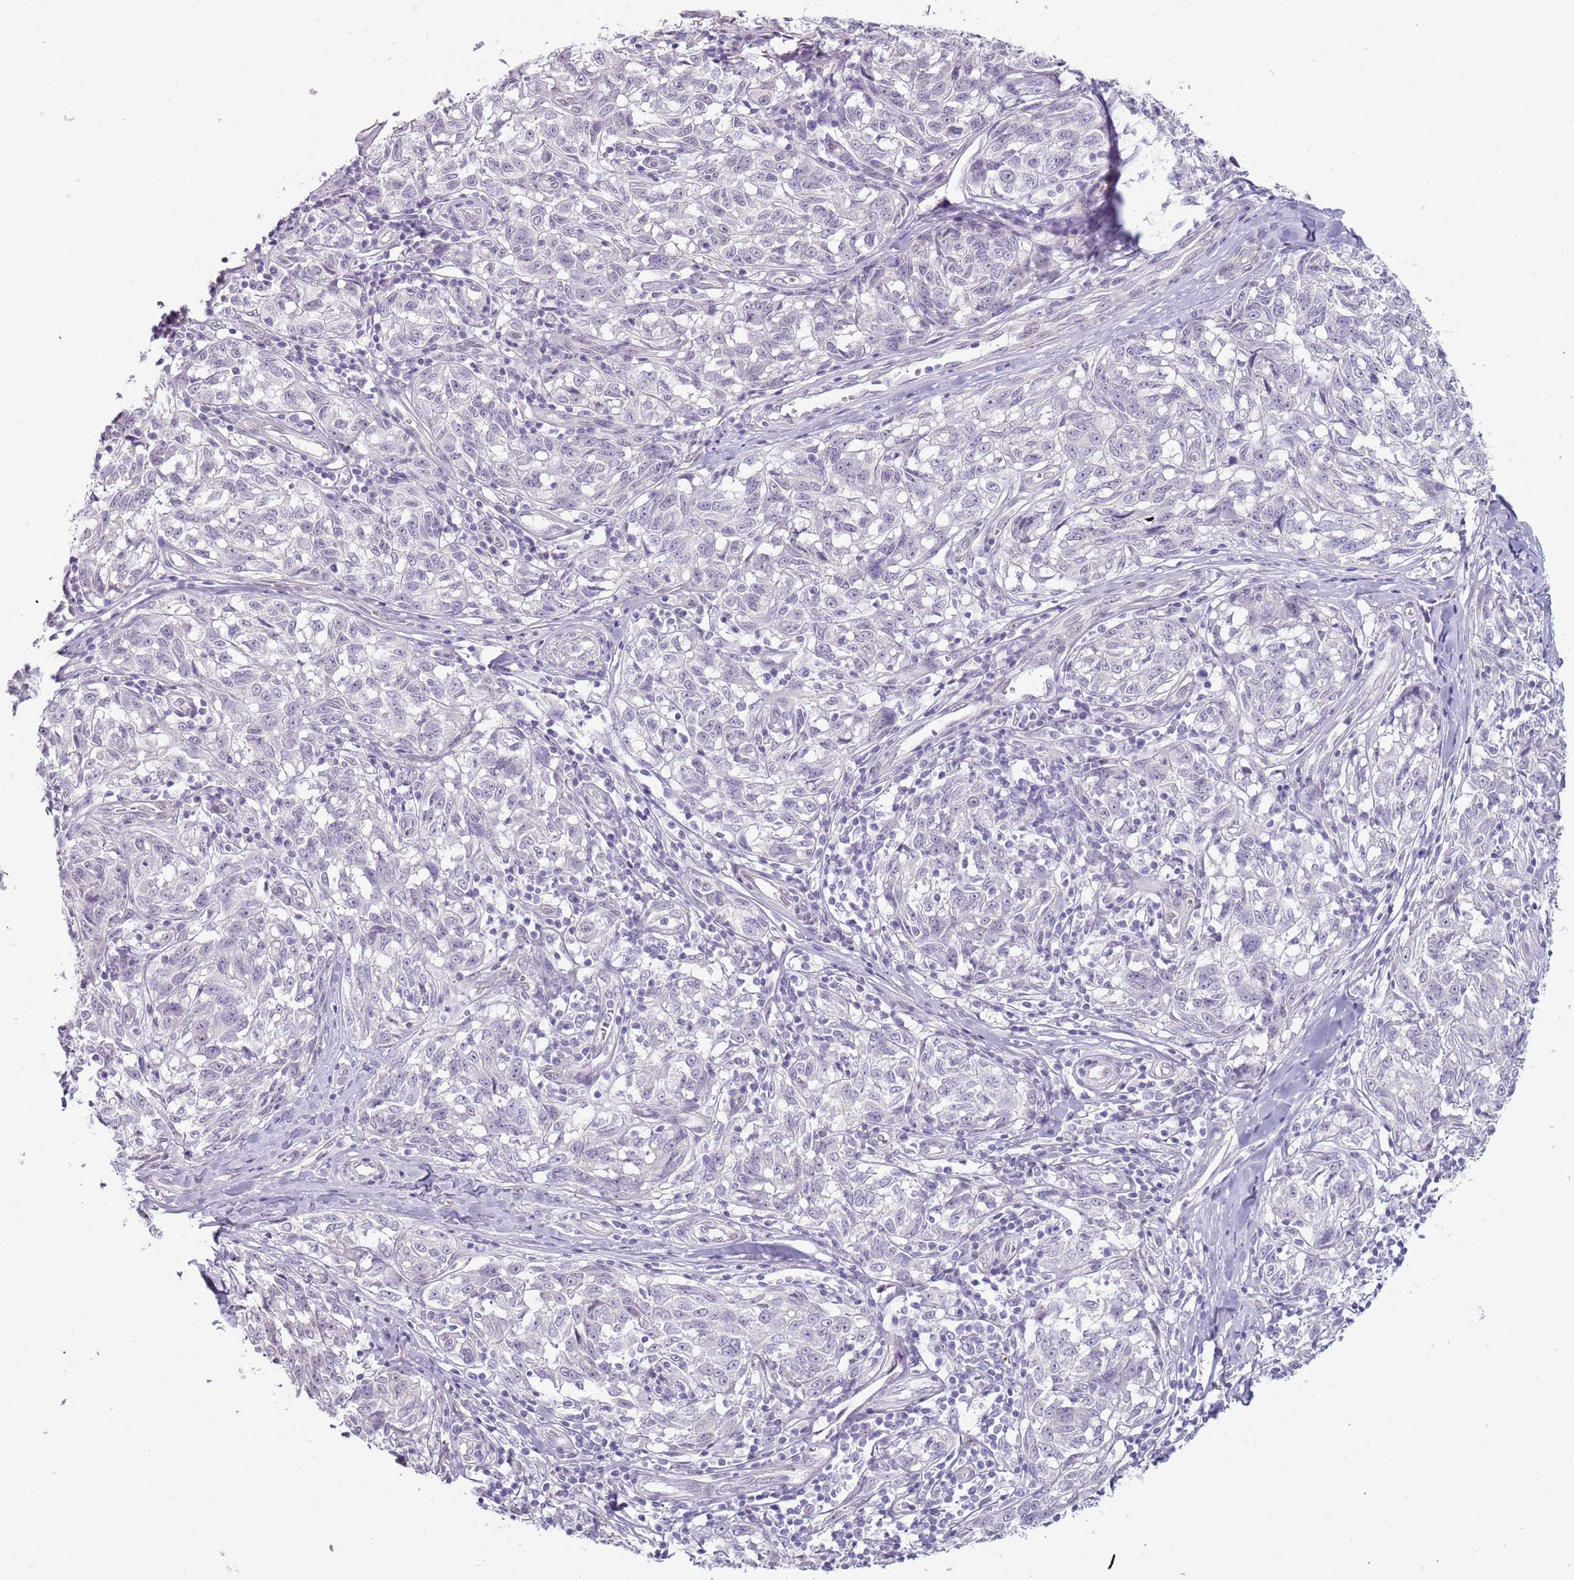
{"staining": {"intensity": "negative", "quantity": "none", "location": "none"}, "tissue": "melanoma", "cell_type": "Tumor cells", "image_type": "cancer", "snomed": [{"axis": "morphology", "description": "Normal tissue, NOS"}, {"axis": "morphology", "description": "Malignant melanoma, NOS"}, {"axis": "topography", "description": "Skin"}], "caption": "IHC of human melanoma shows no expression in tumor cells. The staining was performed using DAB to visualize the protein expression in brown, while the nuclei were stained in blue with hematoxylin (Magnification: 20x).", "gene": "RFX2", "patient": {"sex": "female", "age": 64}}